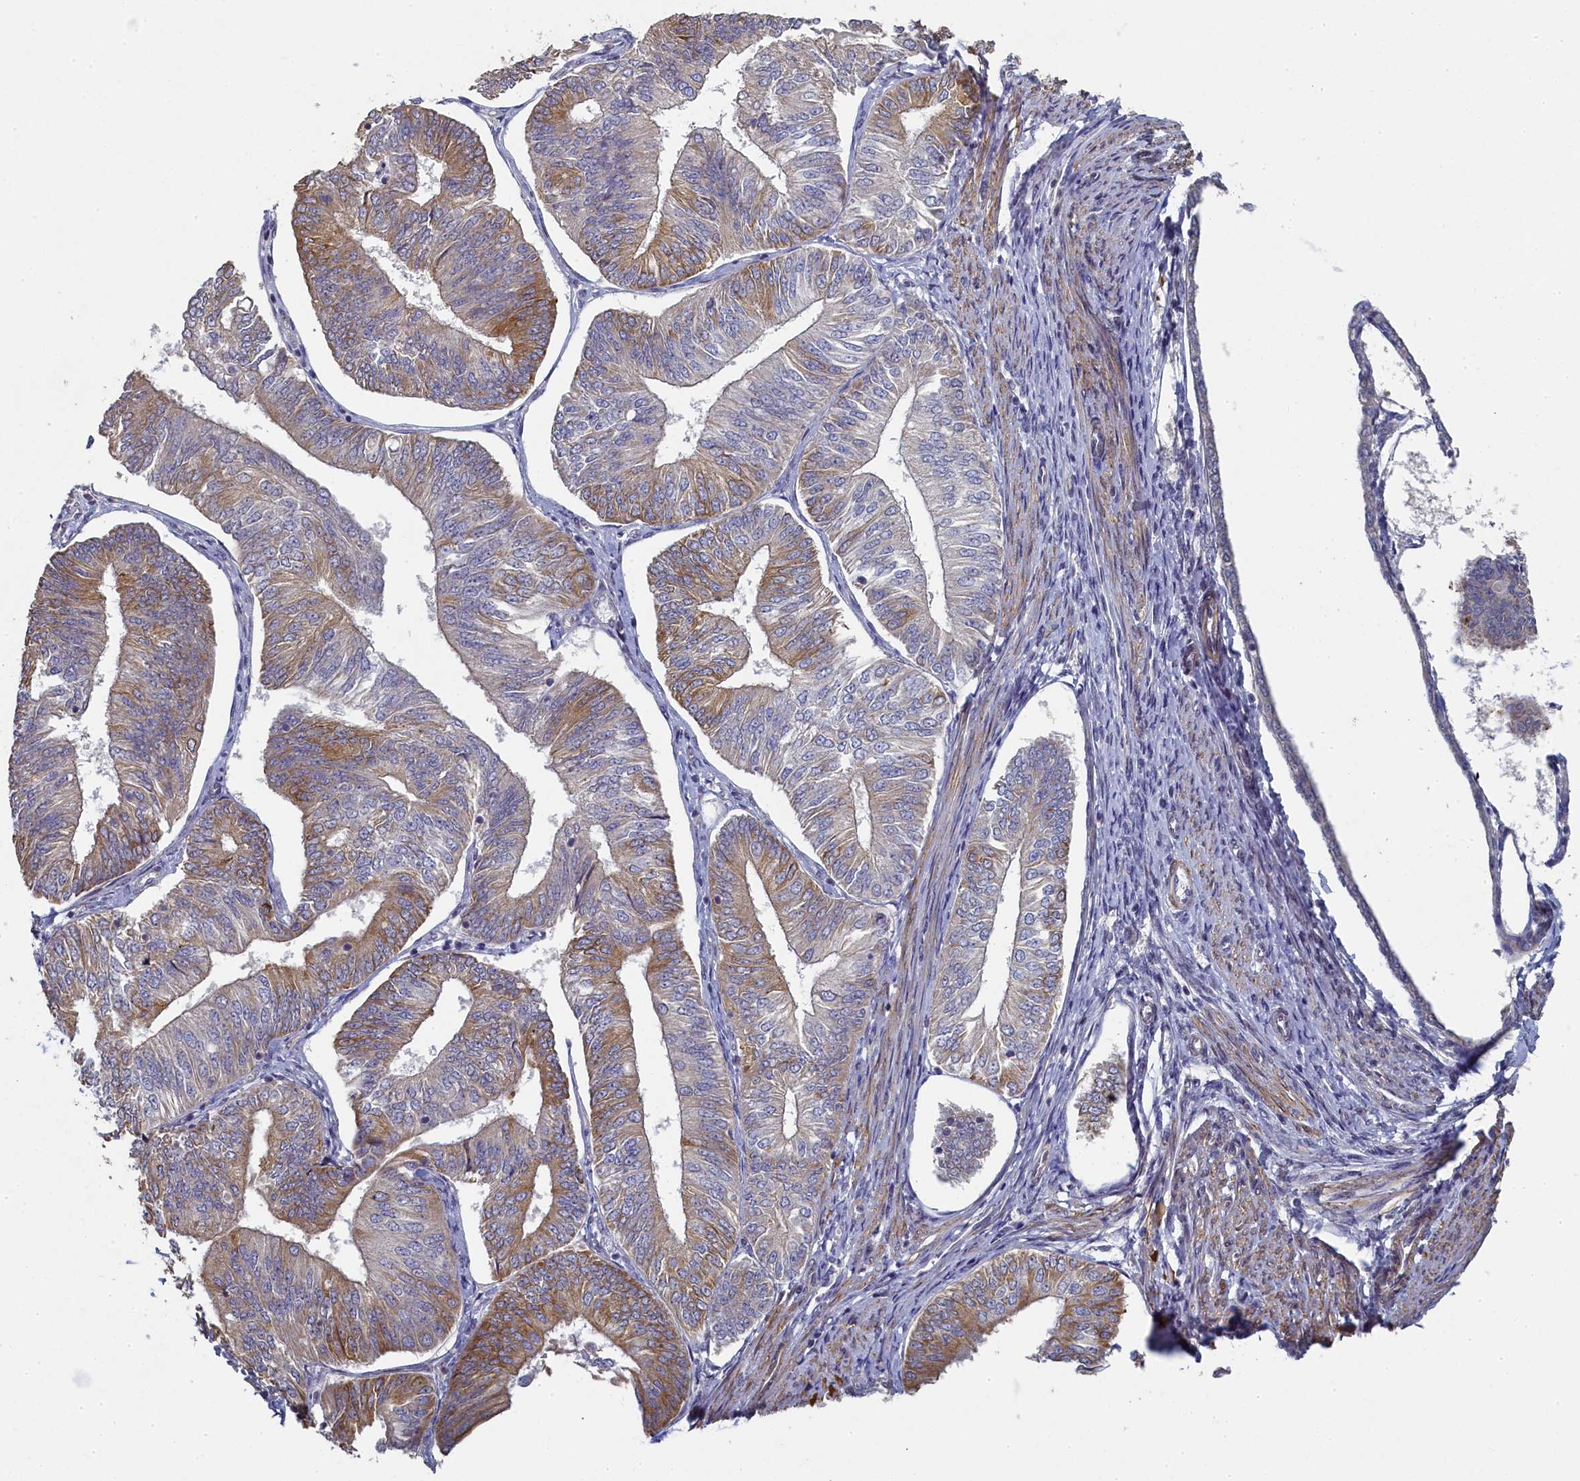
{"staining": {"intensity": "moderate", "quantity": "<25%", "location": "cytoplasmic/membranous"}, "tissue": "endometrial cancer", "cell_type": "Tumor cells", "image_type": "cancer", "snomed": [{"axis": "morphology", "description": "Adenocarcinoma, NOS"}, {"axis": "topography", "description": "Endometrium"}], "caption": "Immunohistochemical staining of endometrial cancer demonstrates low levels of moderate cytoplasmic/membranous protein staining in about <25% of tumor cells.", "gene": "DIXDC1", "patient": {"sex": "female", "age": 58}}